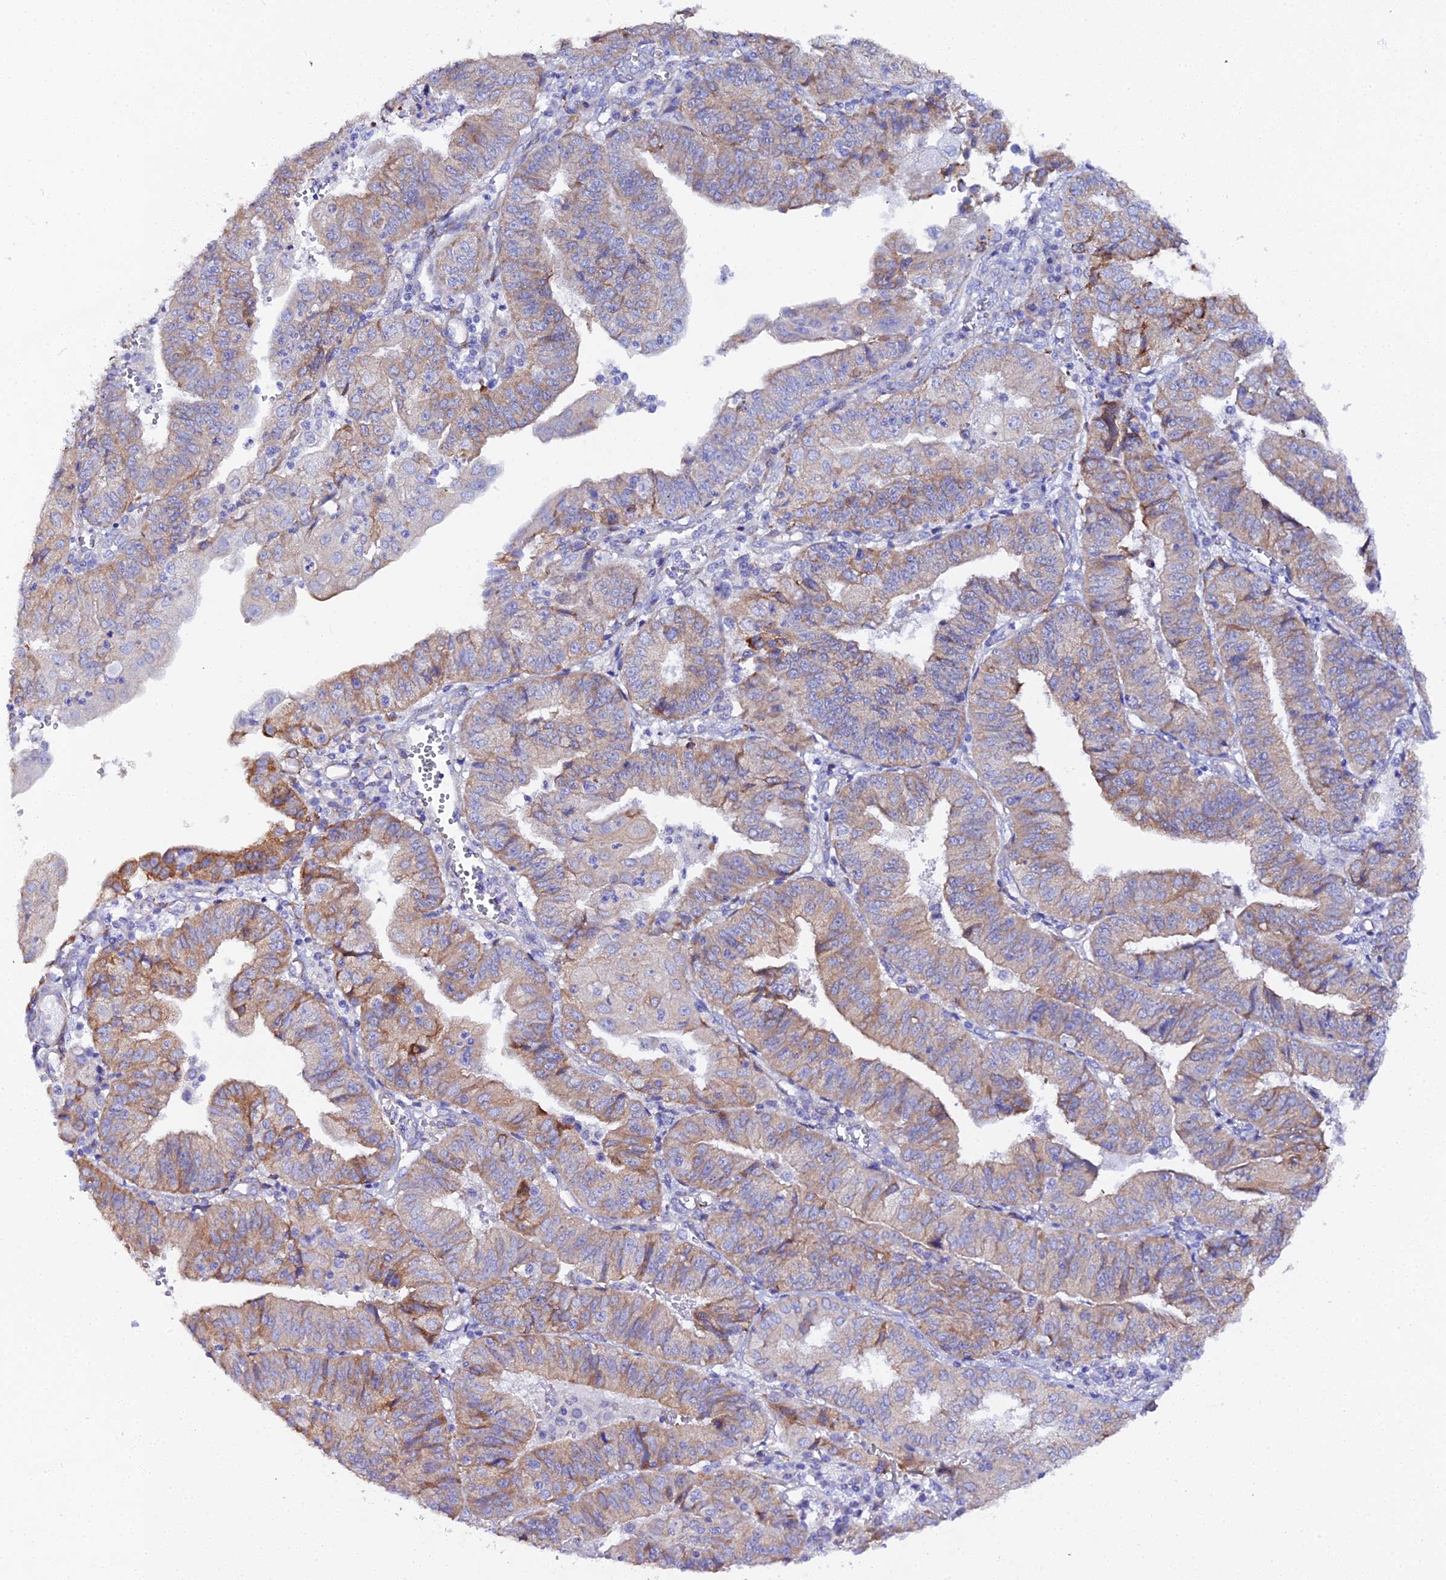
{"staining": {"intensity": "moderate", "quantity": "25%-75%", "location": "cytoplasmic/membranous"}, "tissue": "endometrial cancer", "cell_type": "Tumor cells", "image_type": "cancer", "snomed": [{"axis": "morphology", "description": "Adenocarcinoma, NOS"}, {"axis": "topography", "description": "Endometrium"}], "caption": "The histopathology image shows immunohistochemical staining of endometrial adenocarcinoma. There is moderate cytoplasmic/membranous positivity is present in about 25%-75% of tumor cells.", "gene": "CFAP45", "patient": {"sex": "female", "age": 56}}